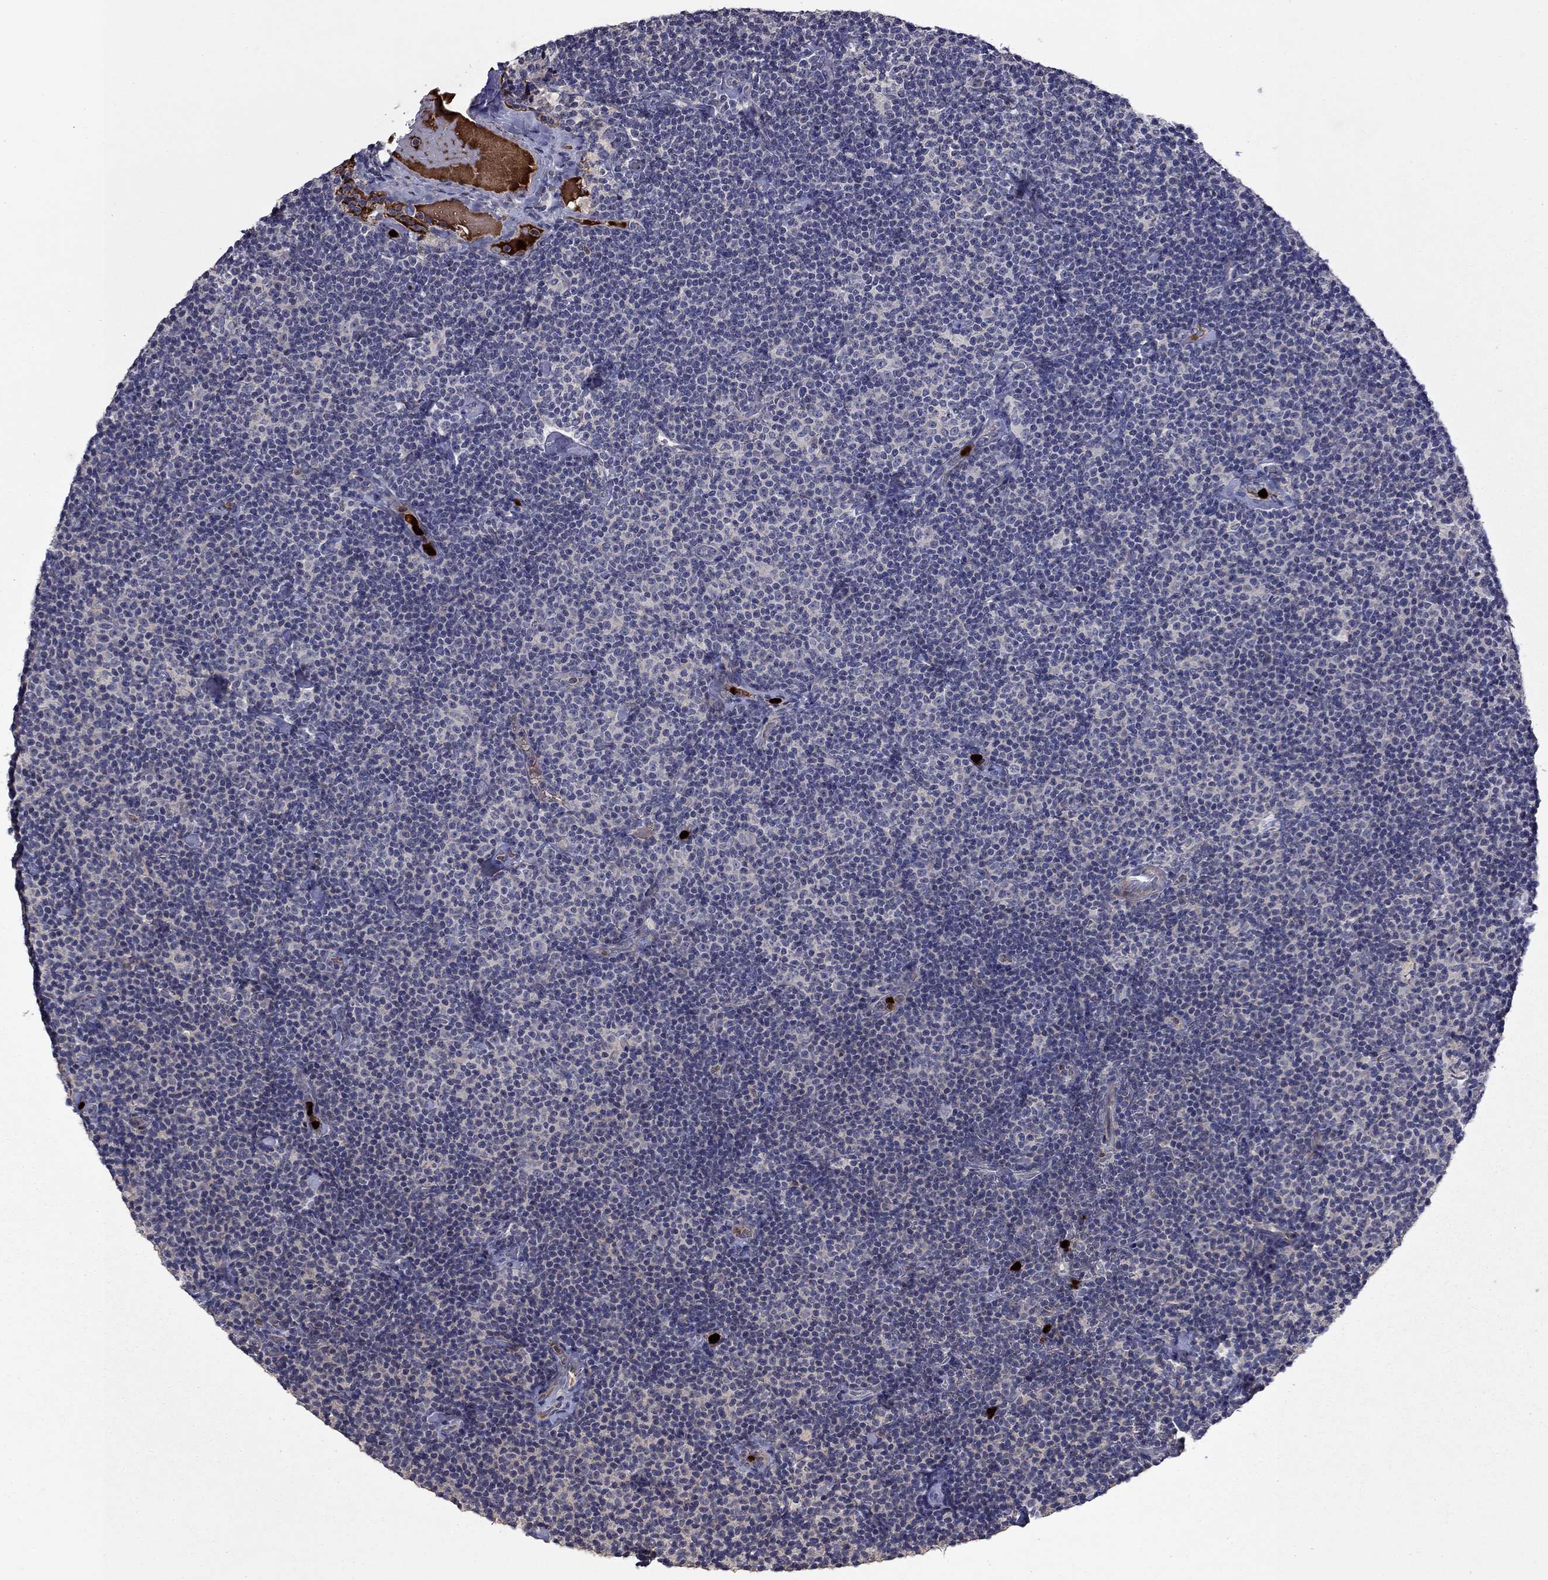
{"staining": {"intensity": "negative", "quantity": "none", "location": "none"}, "tissue": "lymphoma", "cell_type": "Tumor cells", "image_type": "cancer", "snomed": [{"axis": "morphology", "description": "Malignant lymphoma, non-Hodgkin's type, Low grade"}, {"axis": "topography", "description": "Lymph node"}], "caption": "Immunohistochemistry photomicrograph of neoplastic tissue: low-grade malignant lymphoma, non-Hodgkin's type stained with DAB displays no significant protein expression in tumor cells. (Stains: DAB (3,3'-diaminobenzidine) immunohistochemistry with hematoxylin counter stain, Microscopy: brightfield microscopy at high magnification).", "gene": "SATB1", "patient": {"sex": "male", "age": 81}}